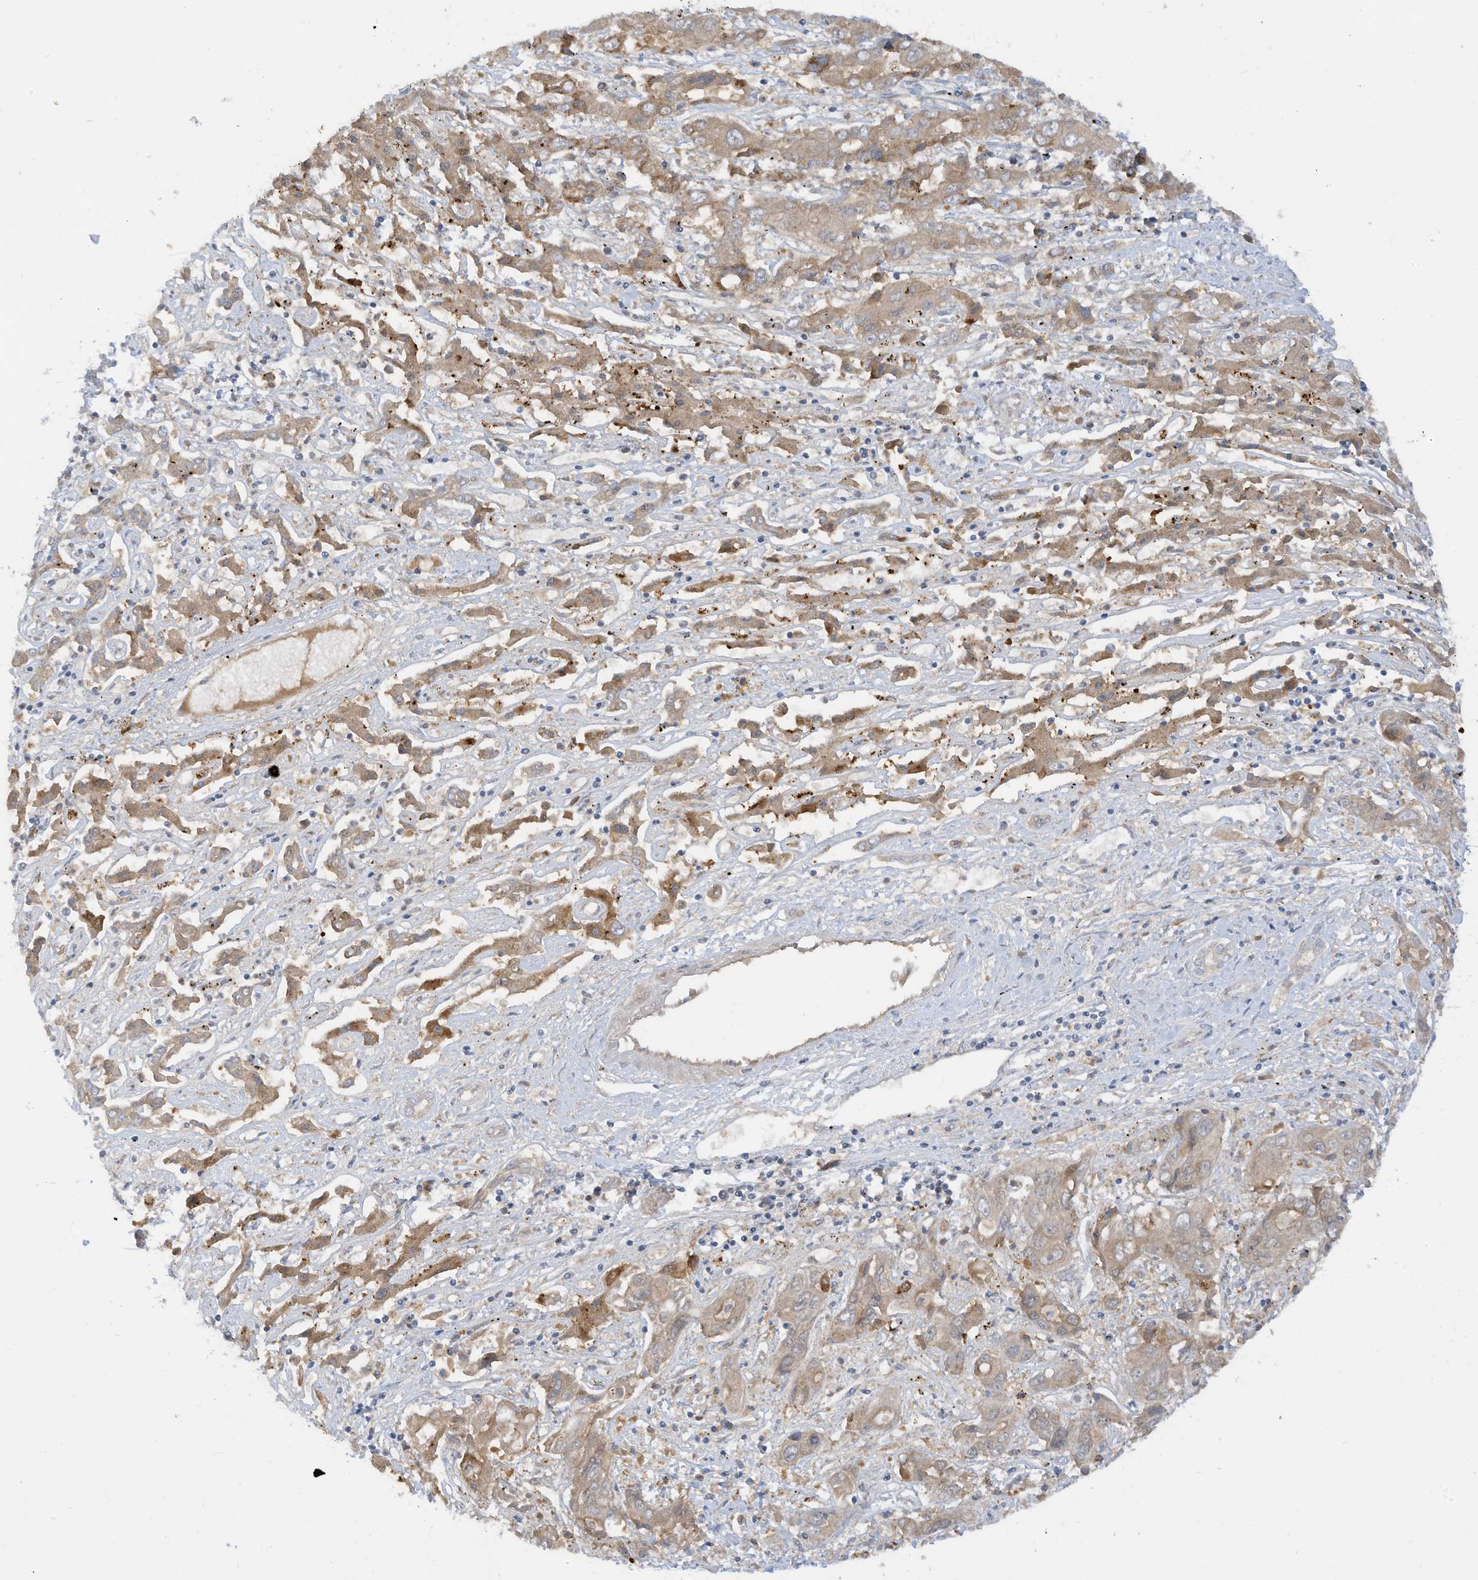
{"staining": {"intensity": "weak", "quantity": "25%-75%", "location": "cytoplasmic/membranous"}, "tissue": "liver cancer", "cell_type": "Tumor cells", "image_type": "cancer", "snomed": [{"axis": "morphology", "description": "Cholangiocarcinoma"}, {"axis": "topography", "description": "Liver"}], "caption": "Immunohistochemistry (IHC) histopathology image of neoplastic tissue: liver cancer stained using IHC exhibits low levels of weak protein expression localized specifically in the cytoplasmic/membranous of tumor cells, appearing as a cytoplasmic/membranous brown color.", "gene": "LRRN2", "patient": {"sex": "male", "age": 67}}